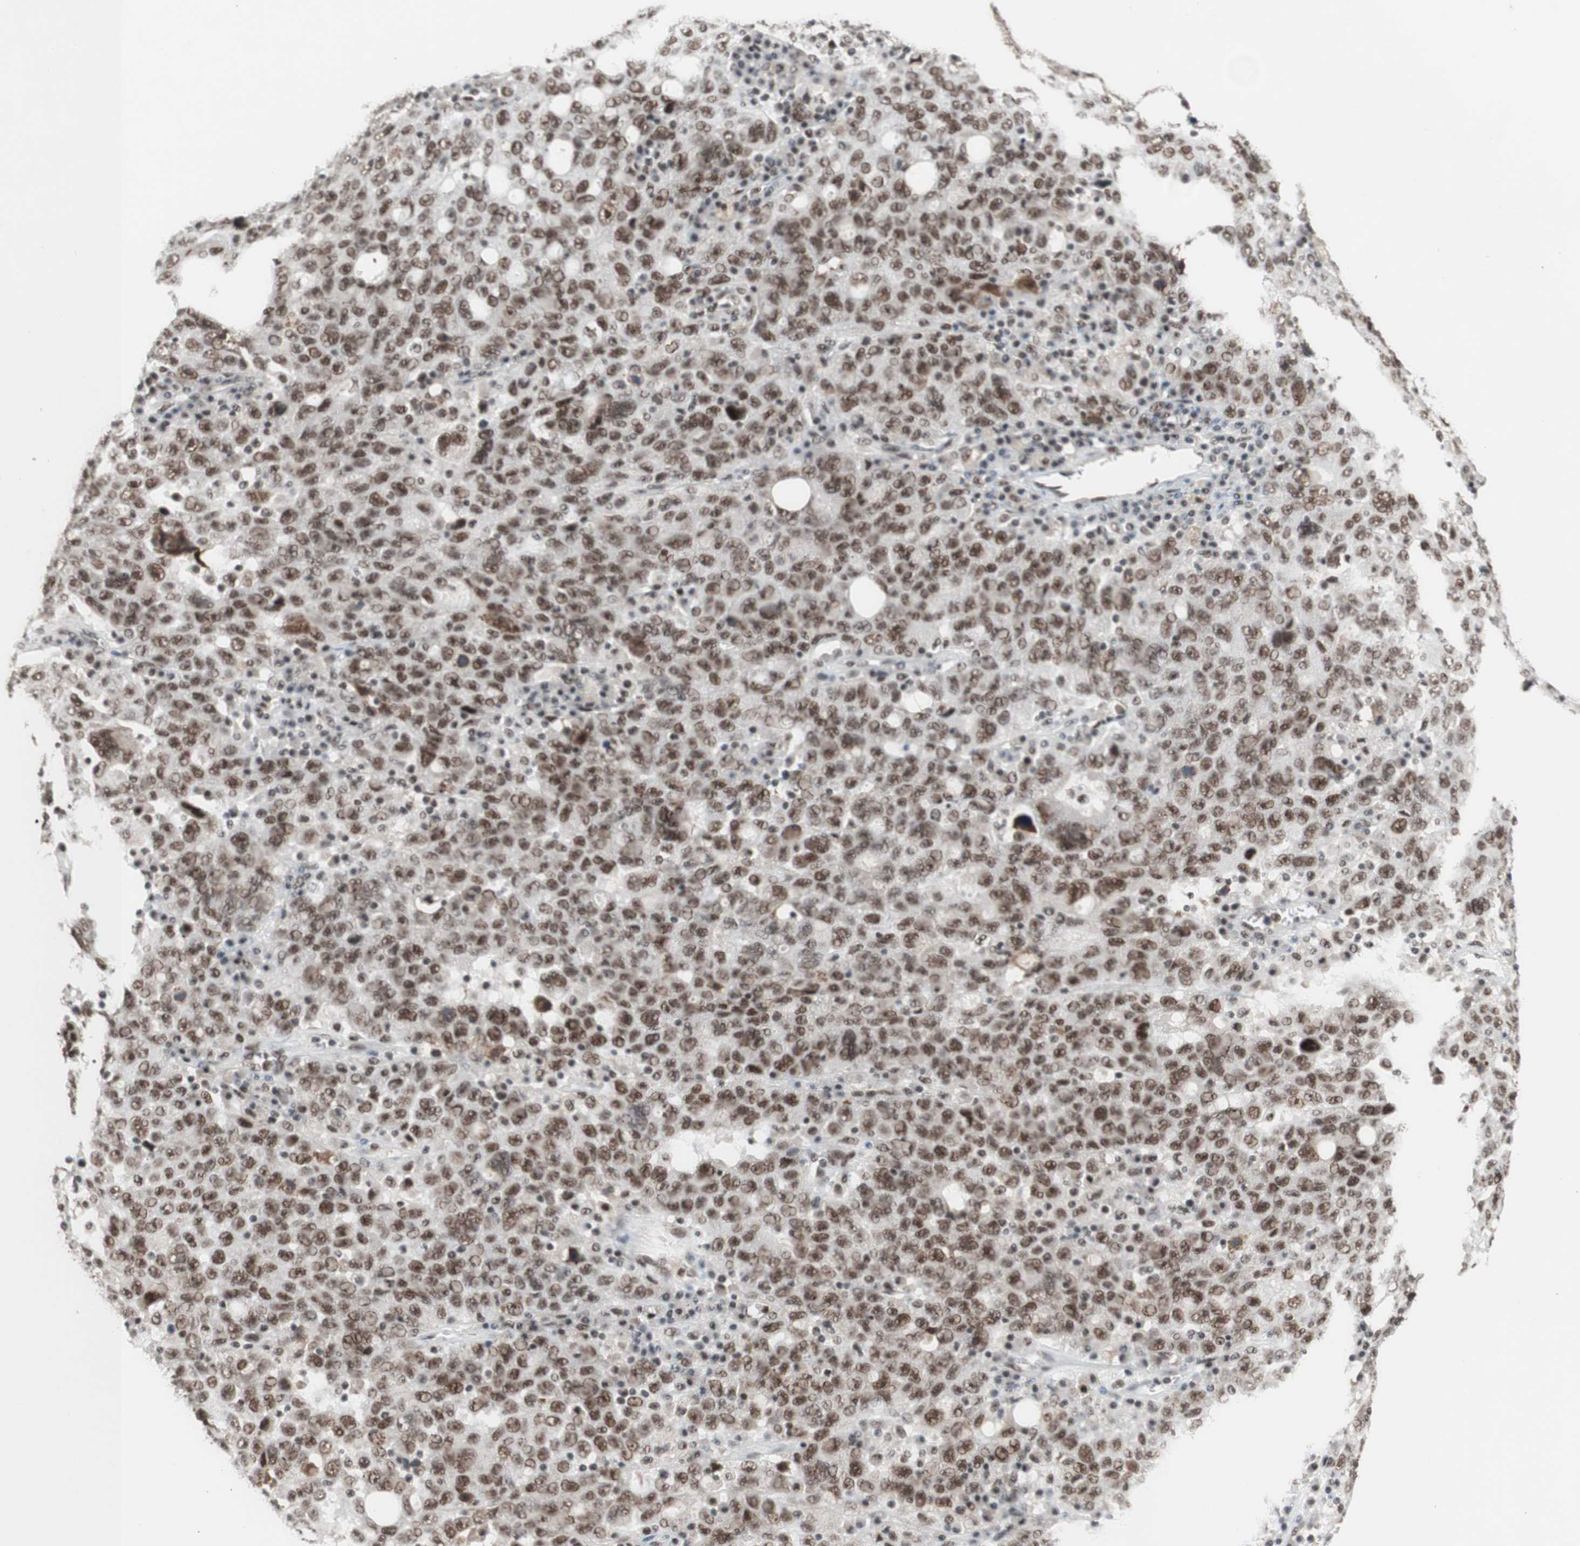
{"staining": {"intensity": "moderate", "quantity": ">75%", "location": "nuclear"}, "tissue": "ovarian cancer", "cell_type": "Tumor cells", "image_type": "cancer", "snomed": [{"axis": "morphology", "description": "Carcinoma, endometroid"}, {"axis": "topography", "description": "Ovary"}], "caption": "Moderate nuclear protein expression is present in about >75% of tumor cells in ovarian cancer (endometroid carcinoma). Nuclei are stained in blue.", "gene": "PRPF19", "patient": {"sex": "female", "age": 62}}